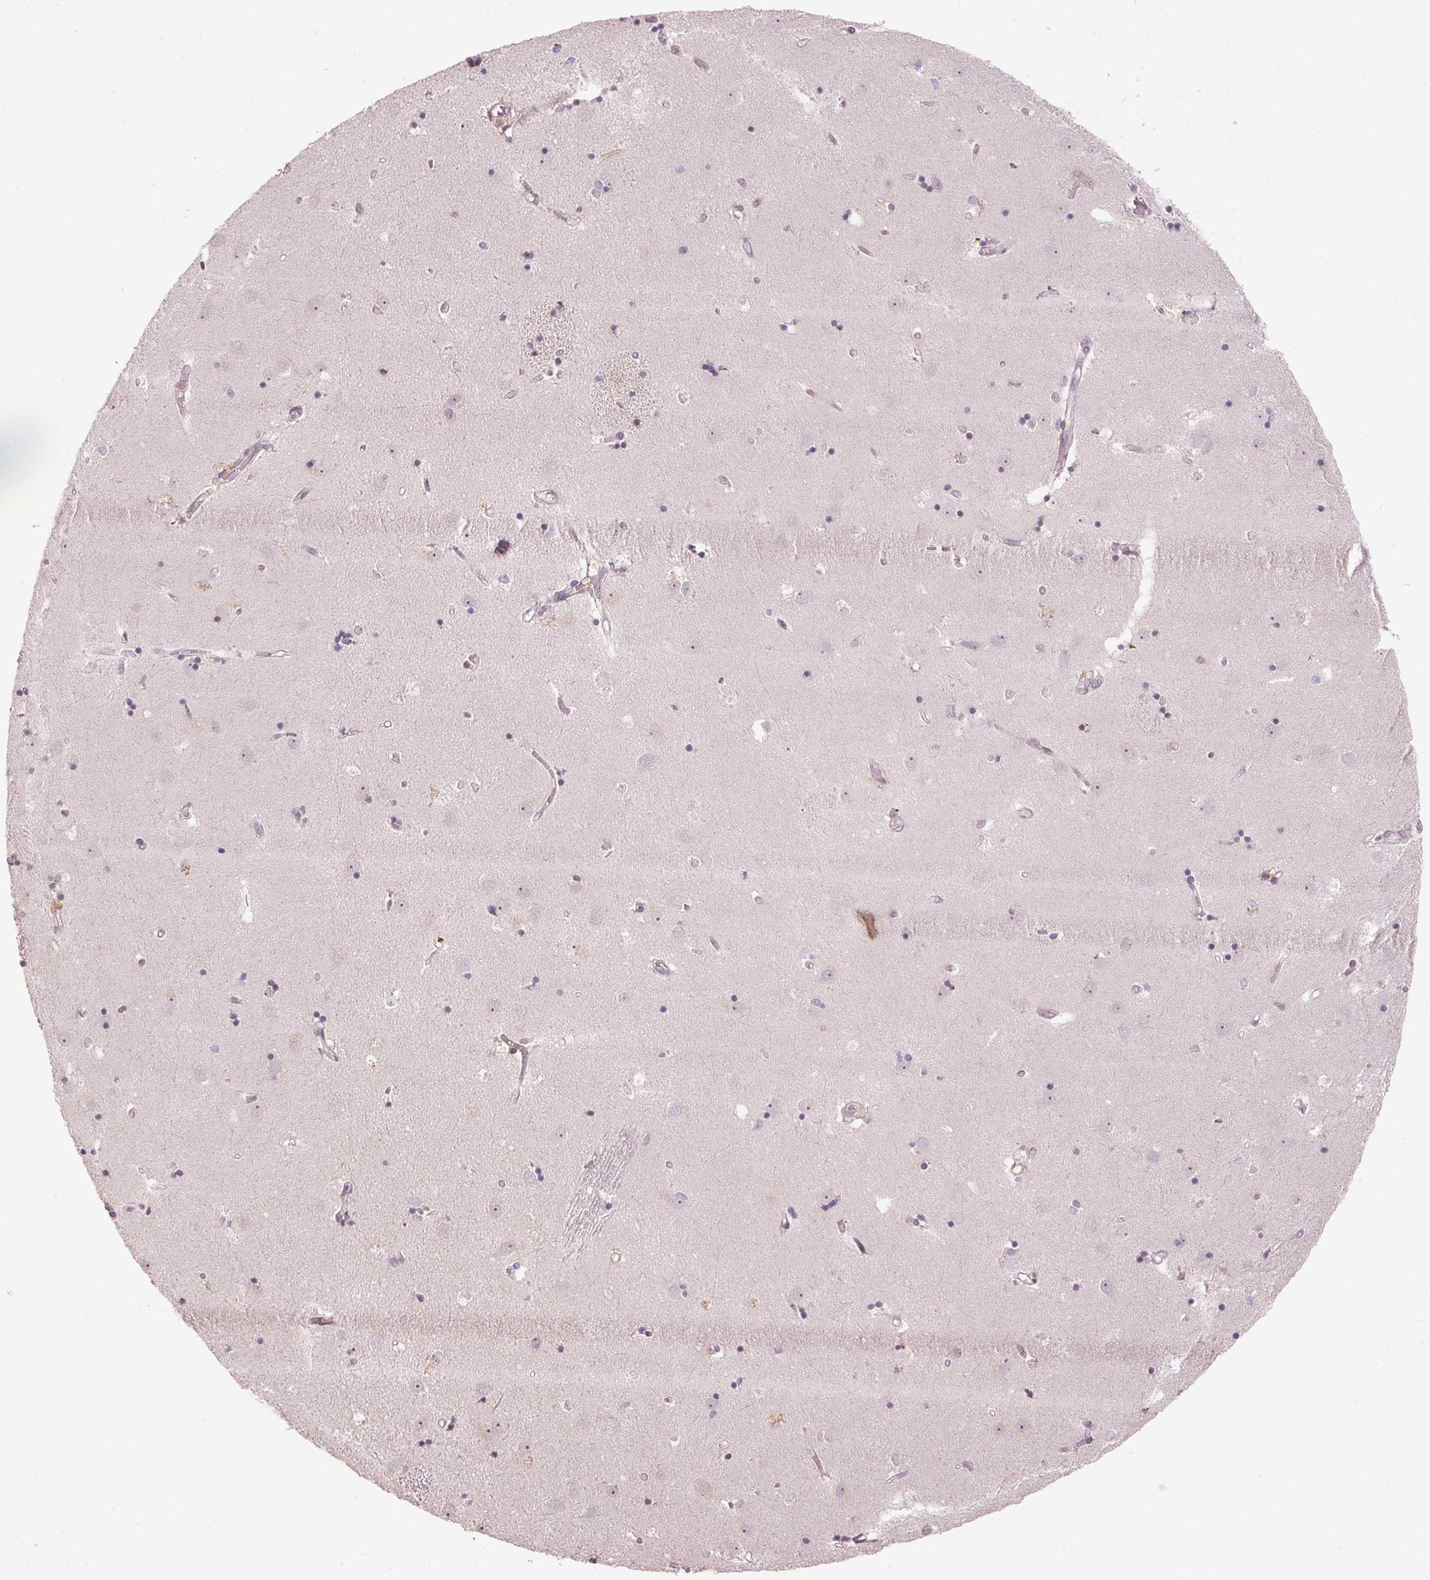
{"staining": {"intensity": "negative", "quantity": "none", "location": "none"}, "tissue": "caudate", "cell_type": "Glial cells", "image_type": "normal", "snomed": [{"axis": "morphology", "description": "Normal tissue, NOS"}, {"axis": "topography", "description": "Lateral ventricle wall"}], "caption": "The photomicrograph reveals no significant positivity in glial cells of caudate. The staining is performed using DAB brown chromogen with nuclei counter-stained in using hematoxylin.", "gene": "TMED6", "patient": {"sex": "male", "age": 54}}